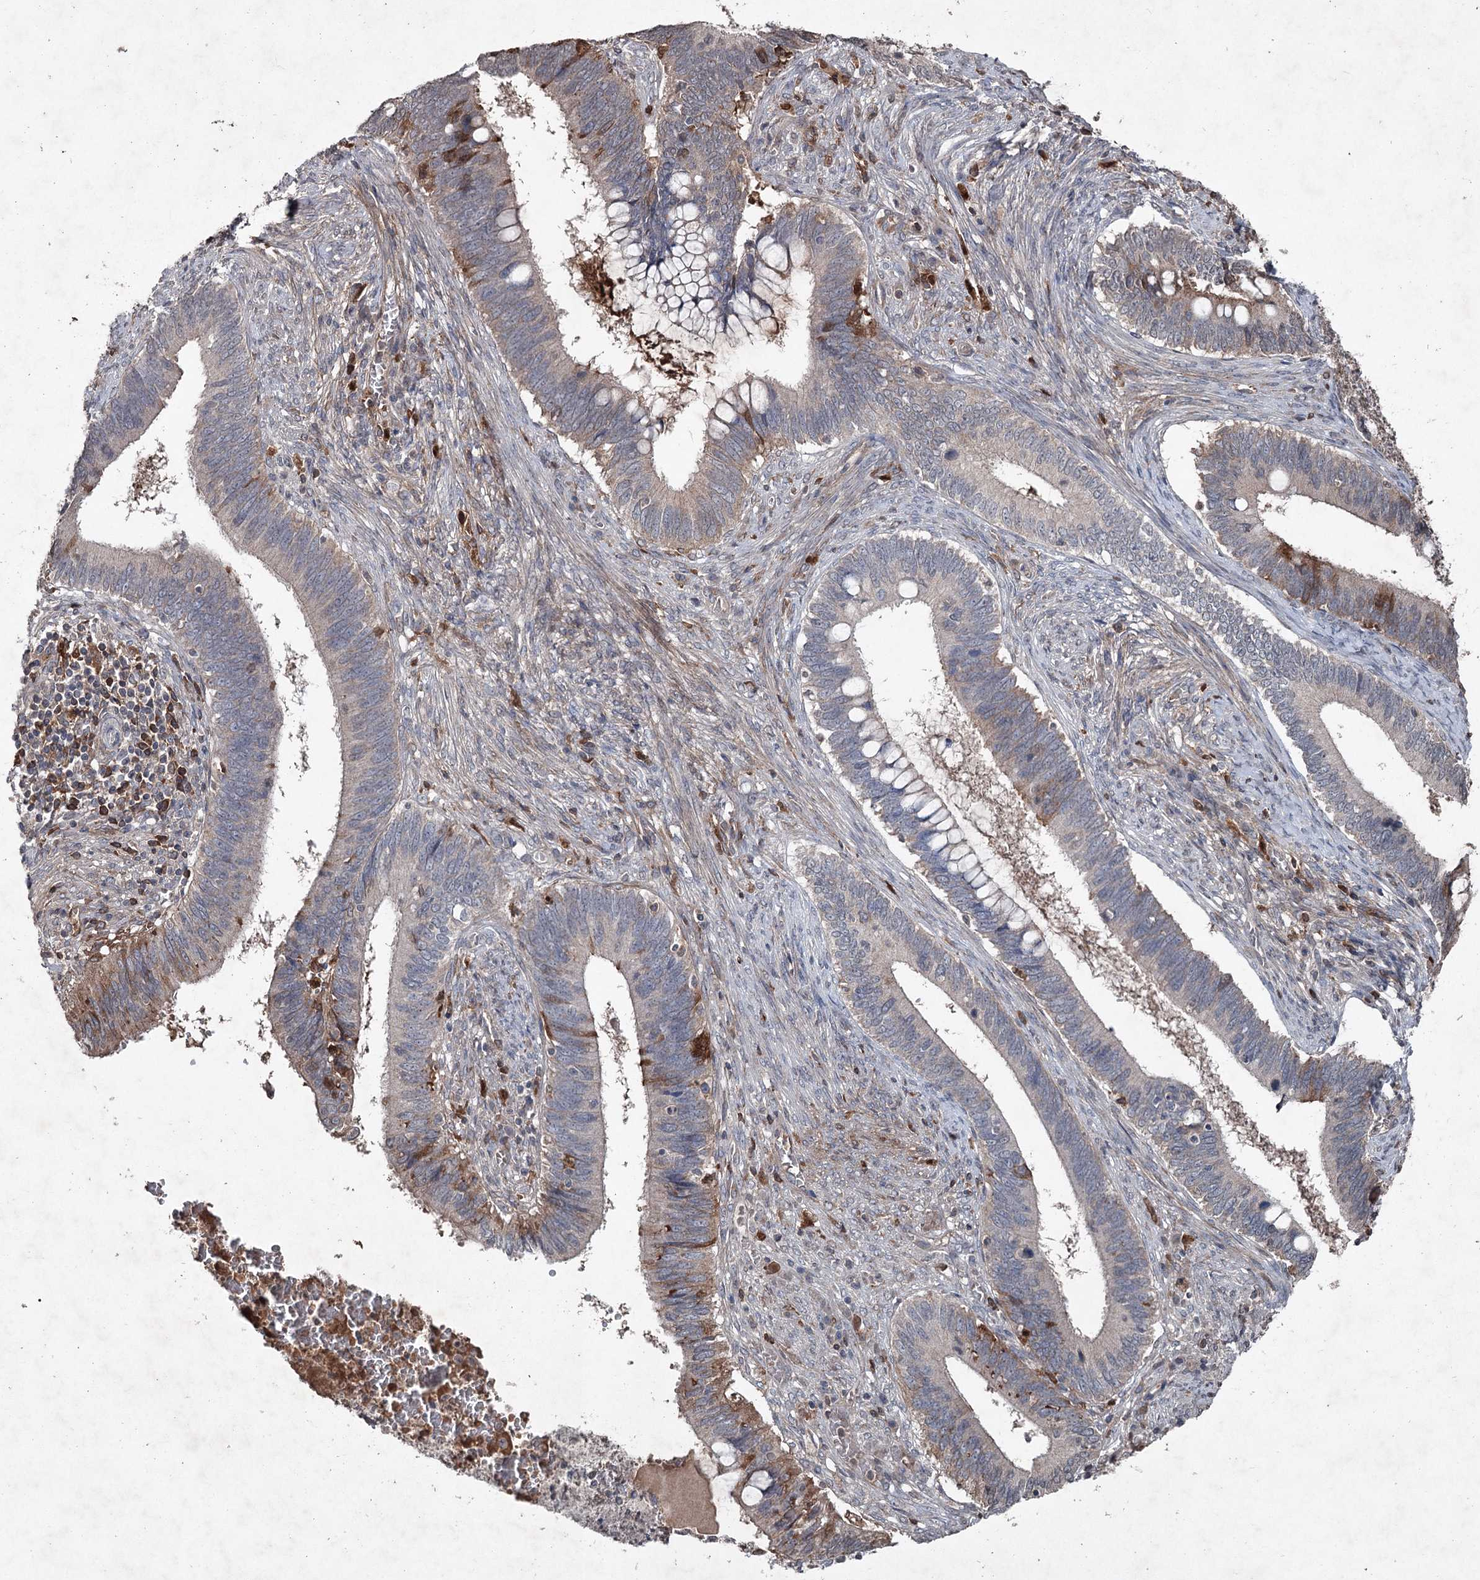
{"staining": {"intensity": "moderate", "quantity": "<25%", "location": "cytoplasmic/membranous"}, "tissue": "cervical cancer", "cell_type": "Tumor cells", "image_type": "cancer", "snomed": [{"axis": "morphology", "description": "Adenocarcinoma, NOS"}, {"axis": "topography", "description": "Cervix"}], "caption": "Adenocarcinoma (cervical) stained for a protein (brown) demonstrates moderate cytoplasmic/membranous positive staining in approximately <25% of tumor cells.", "gene": "PGLYRP2", "patient": {"sex": "female", "age": 42}}